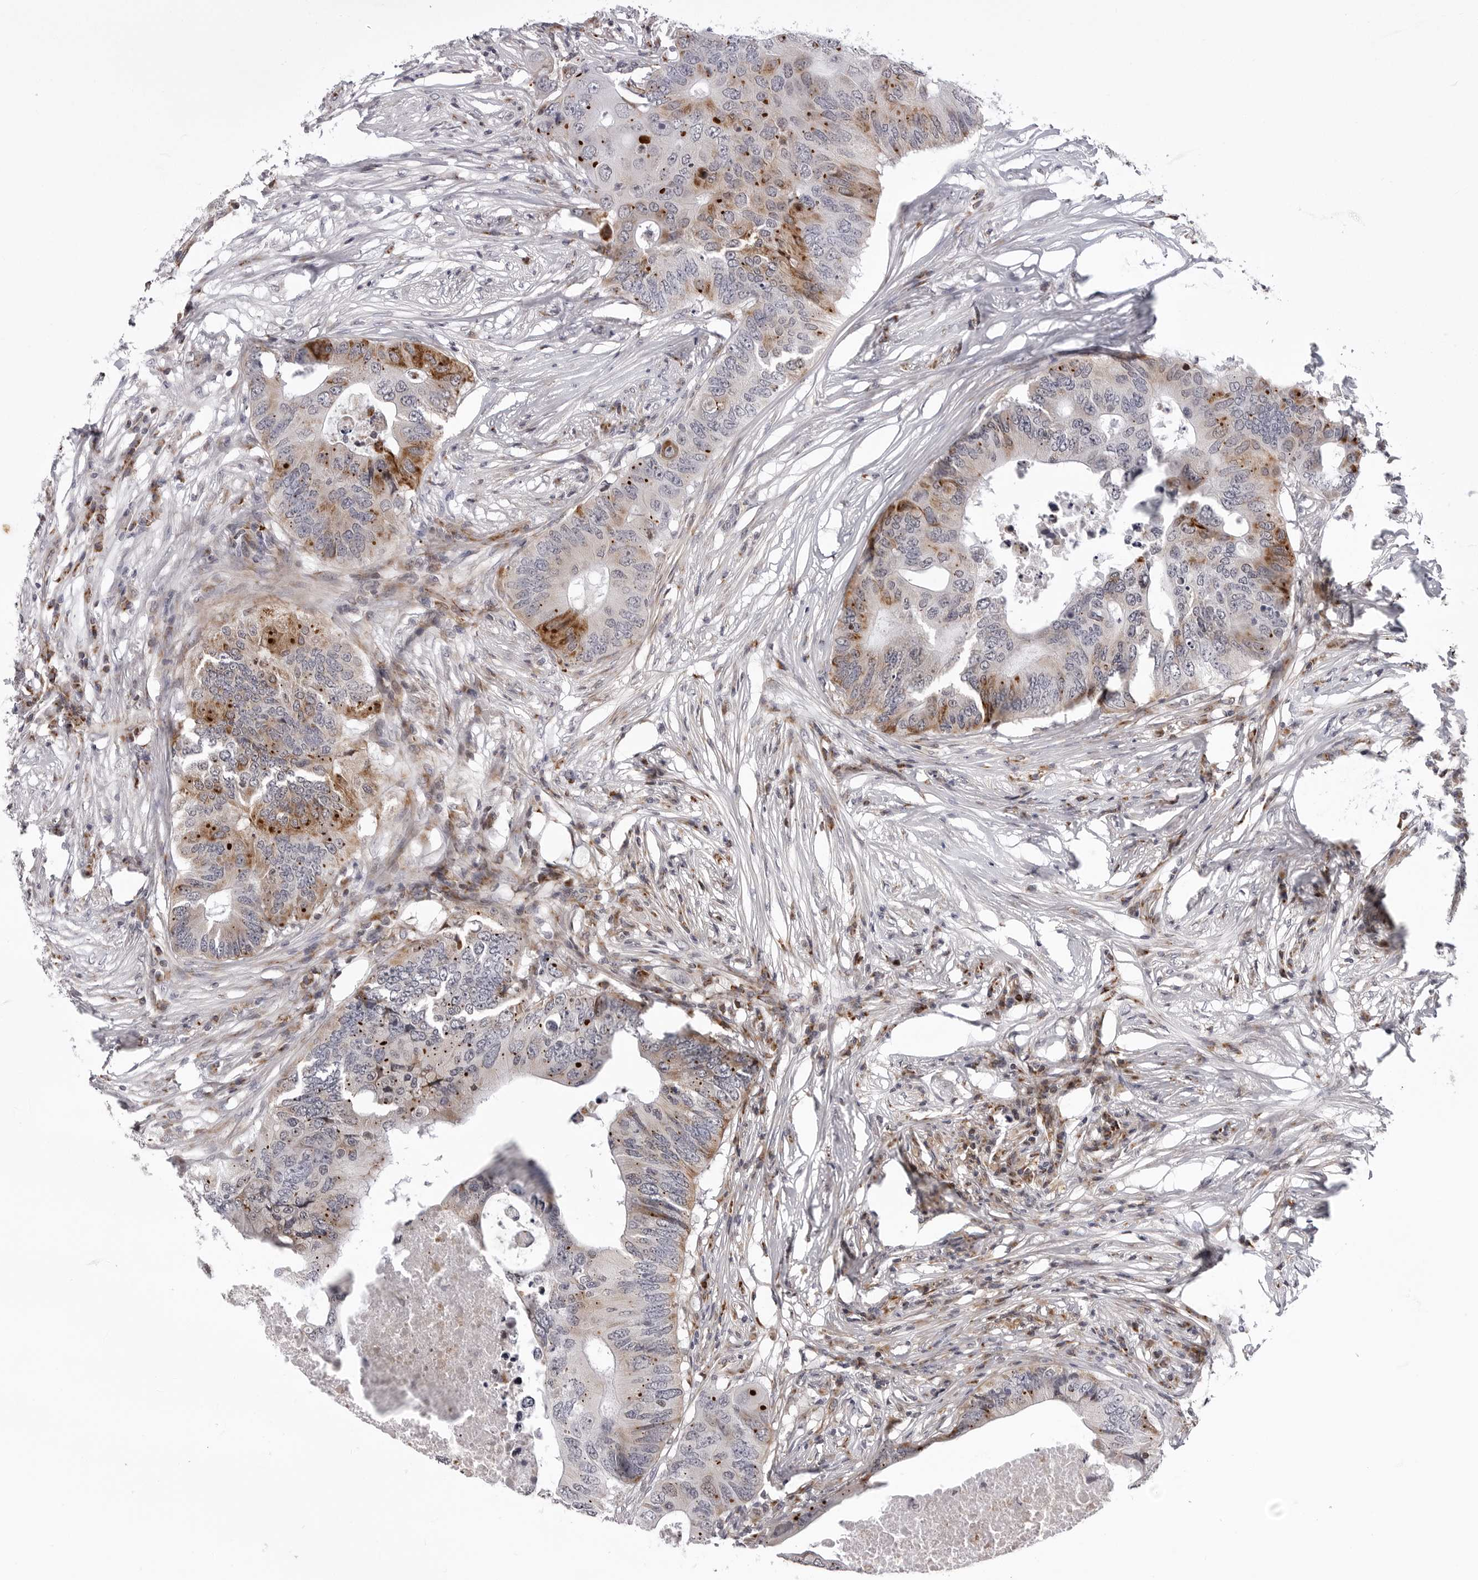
{"staining": {"intensity": "moderate", "quantity": "25%-75%", "location": "cytoplasmic/membranous"}, "tissue": "colorectal cancer", "cell_type": "Tumor cells", "image_type": "cancer", "snomed": [{"axis": "morphology", "description": "Adenocarcinoma, NOS"}, {"axis": "topography", "description": "Colon"}], "caption": "About 25%-75% of tumor cells in adenocarcinoma (colorectal) reveal moderate cytoplasmic/membranous protein staining as visualized by brown immunohistochemical staining.", "gene": "CDK20", "patient": {"sex": "male", "age": 71}}